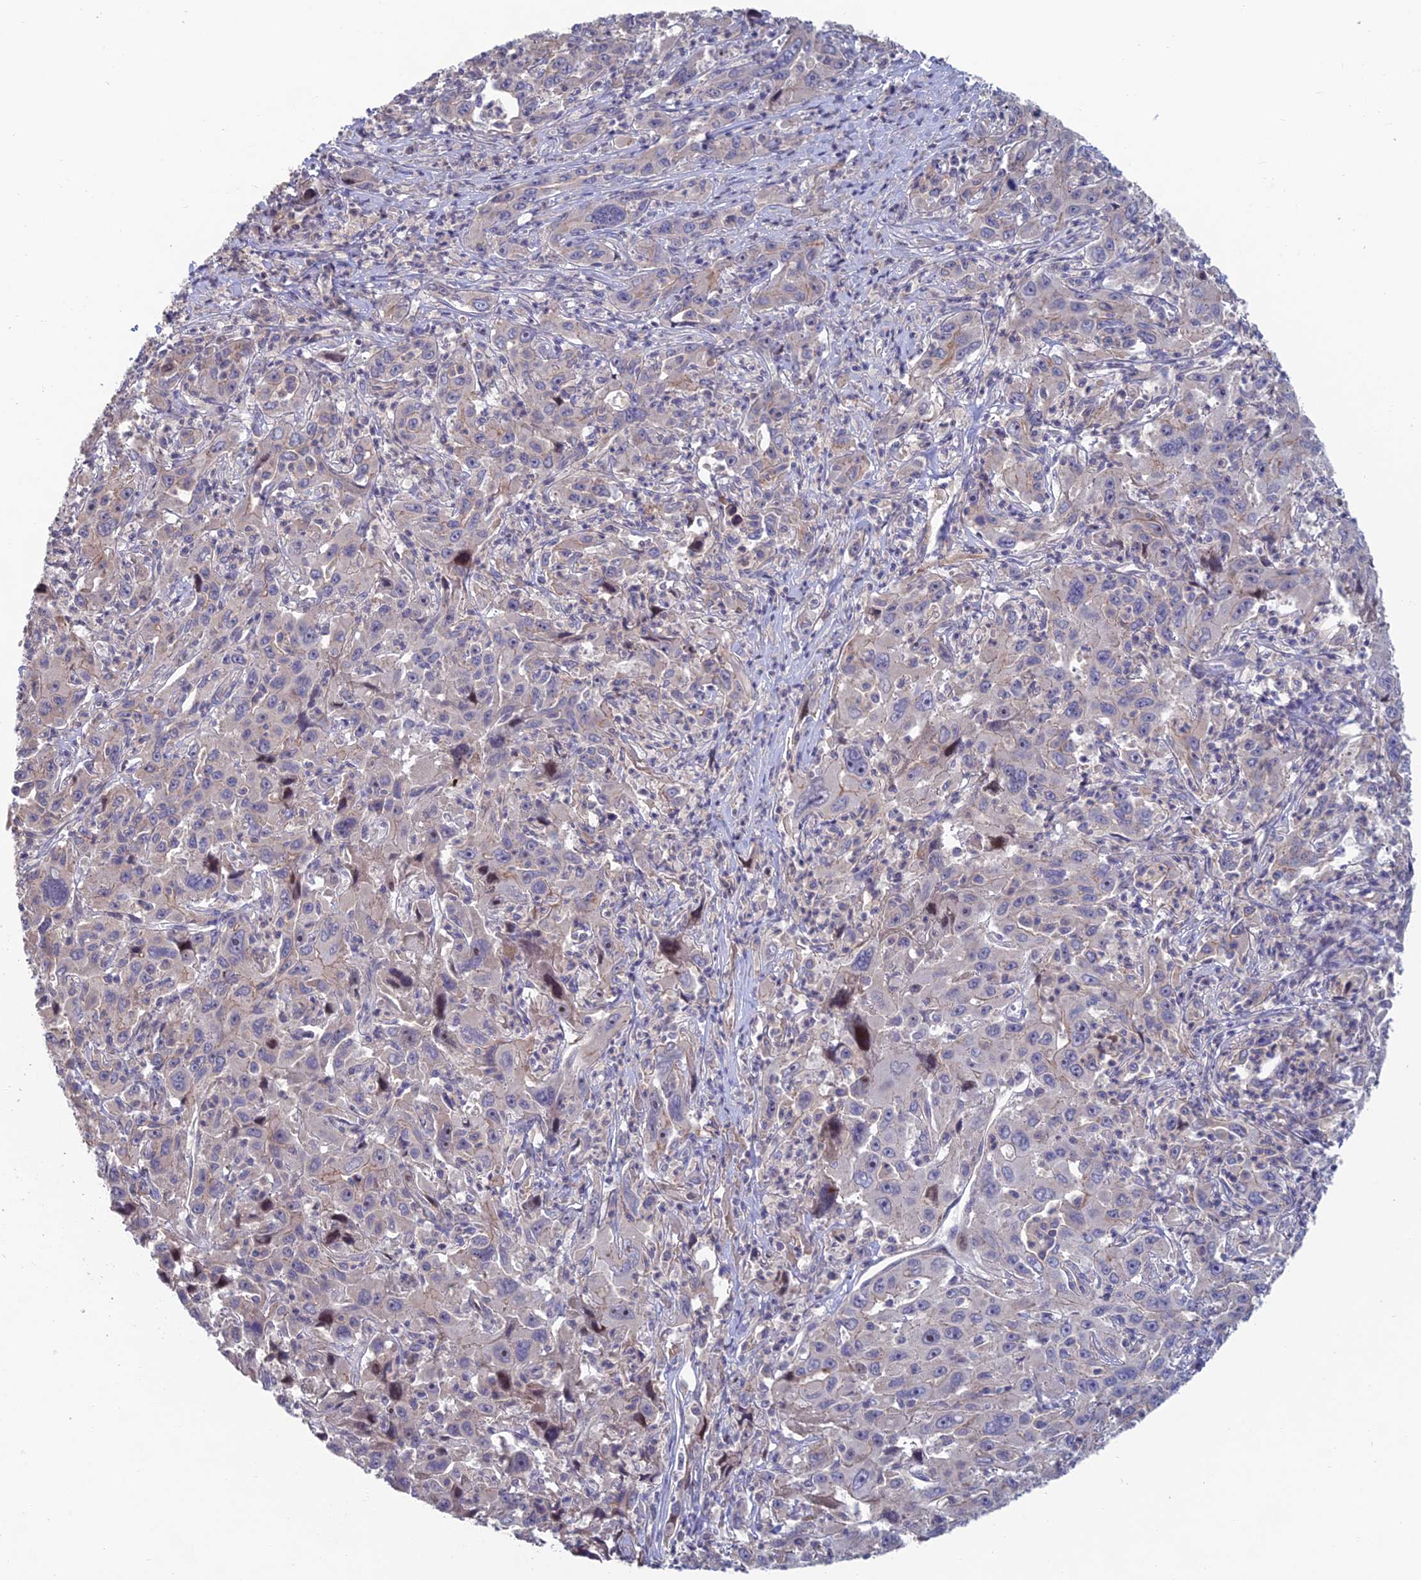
{"staining": {"intensity": "negative", "quantity": "none", "location": "none"}, "tissue": "liver cancer", "cell_type": "Tumor cells", "image_type": "cancer", "snomed": [{"axis": "morphology", "description": "Carcinoma, Hepatocellular, NOS"}, {"axis": "topography", "description": "Liver"}], "caption": "Tumor cells are negative for protein expression in human liver cancer.", "gene": "USP37", "patient": {"sex": "male", "age": 63}}